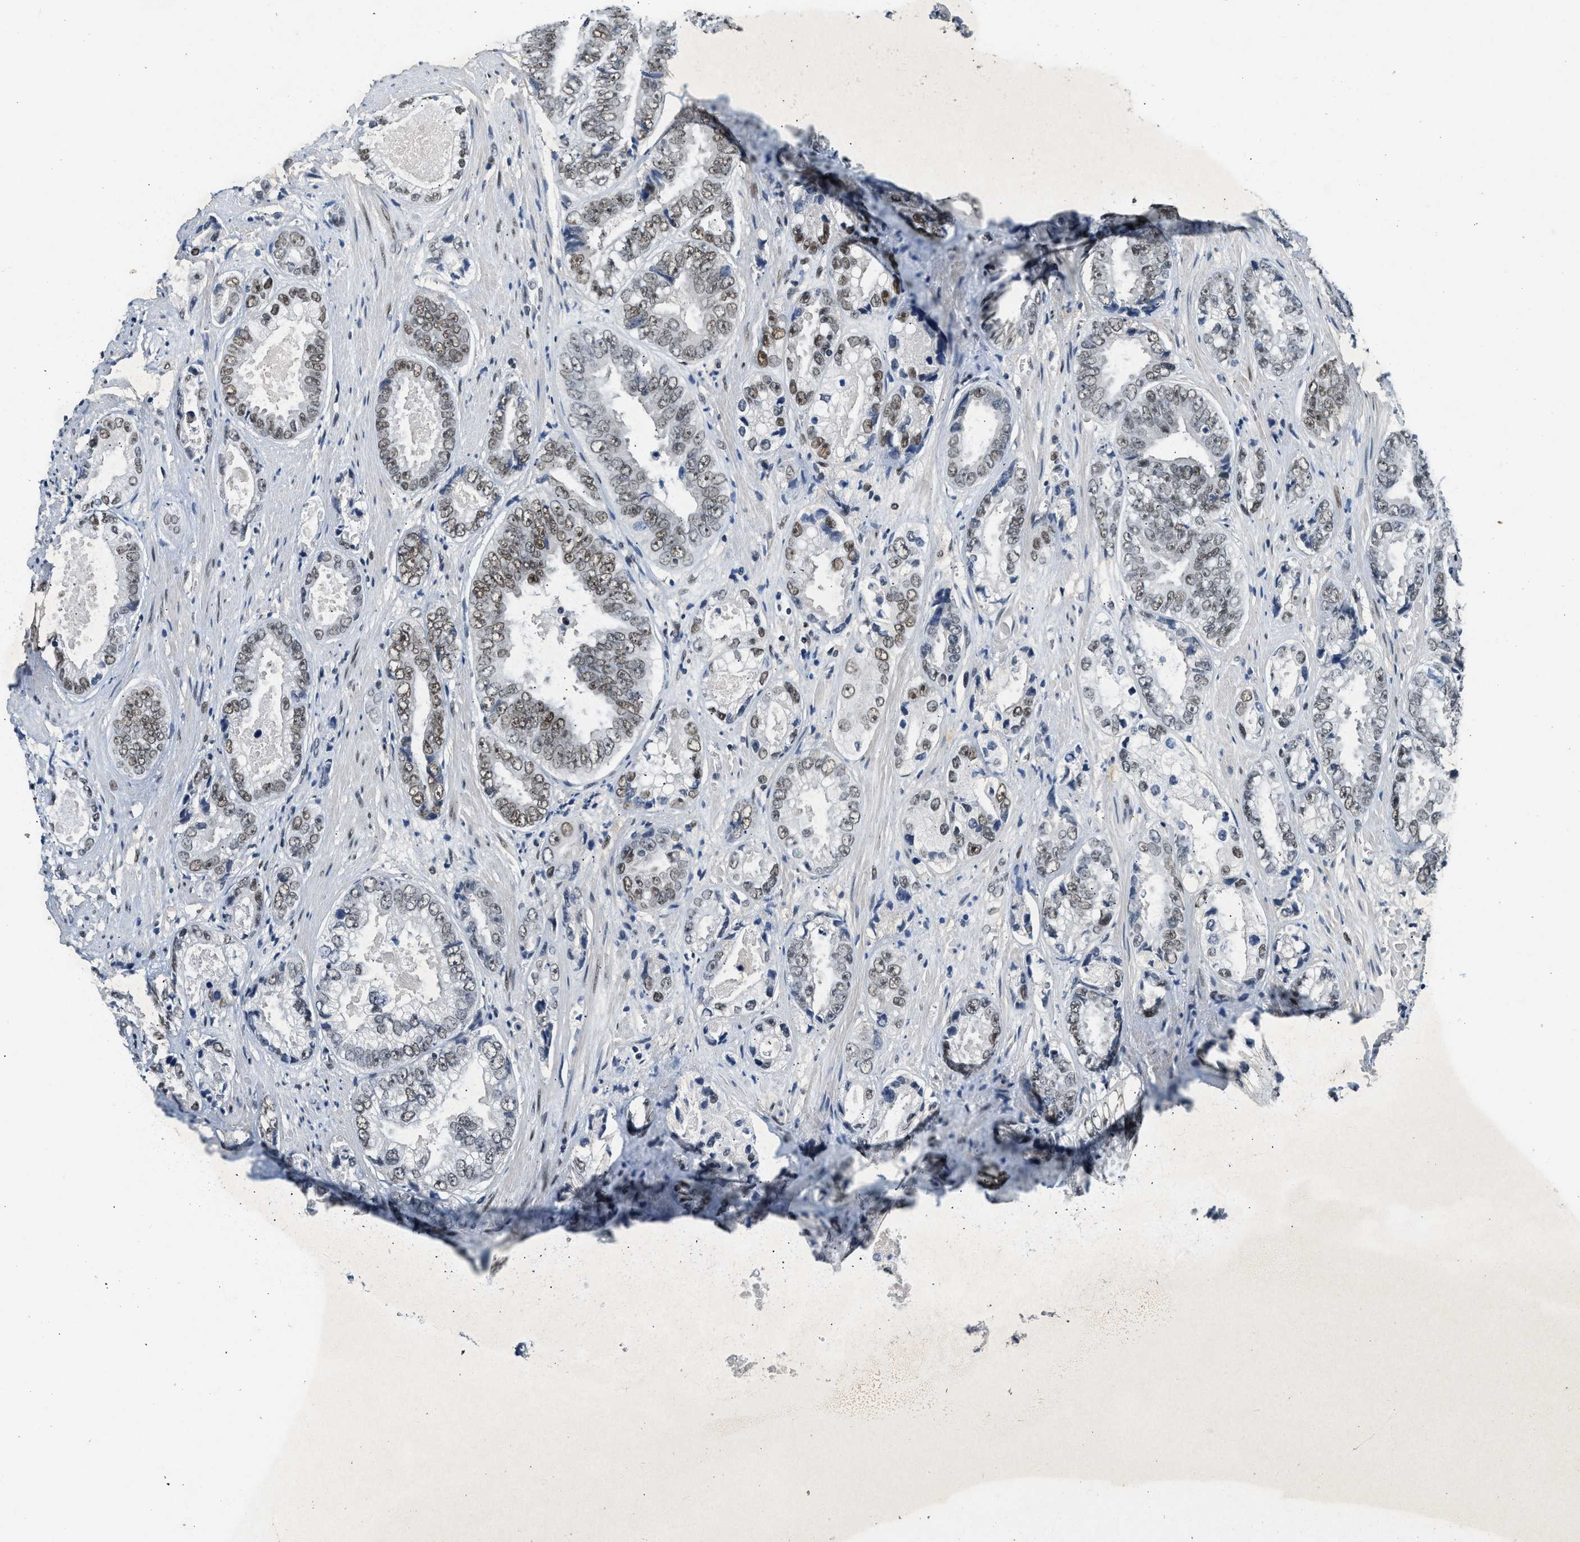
{"staining": {"intensity": "strong", "quantity": "25%-75%", "location": "nuclear"}, "tissue": "prostate cancer", "cell_type": "Tumor cells", "image_type": "cancer", "snomed": [{"axis": "morphology", "description": "Adenocarcinoma, High grade"}, {"axis": "topography", "description": "Prostate"}], "caption": "High-power microscopy captured an IHC micrograph of prostate cancer (high-grade adenocarcinoma), revealing strong nuclear staining in about 25%-75% of tumor cells.", "gene": "NCOA1", "patient": {"sex": "male", "age": 61}}